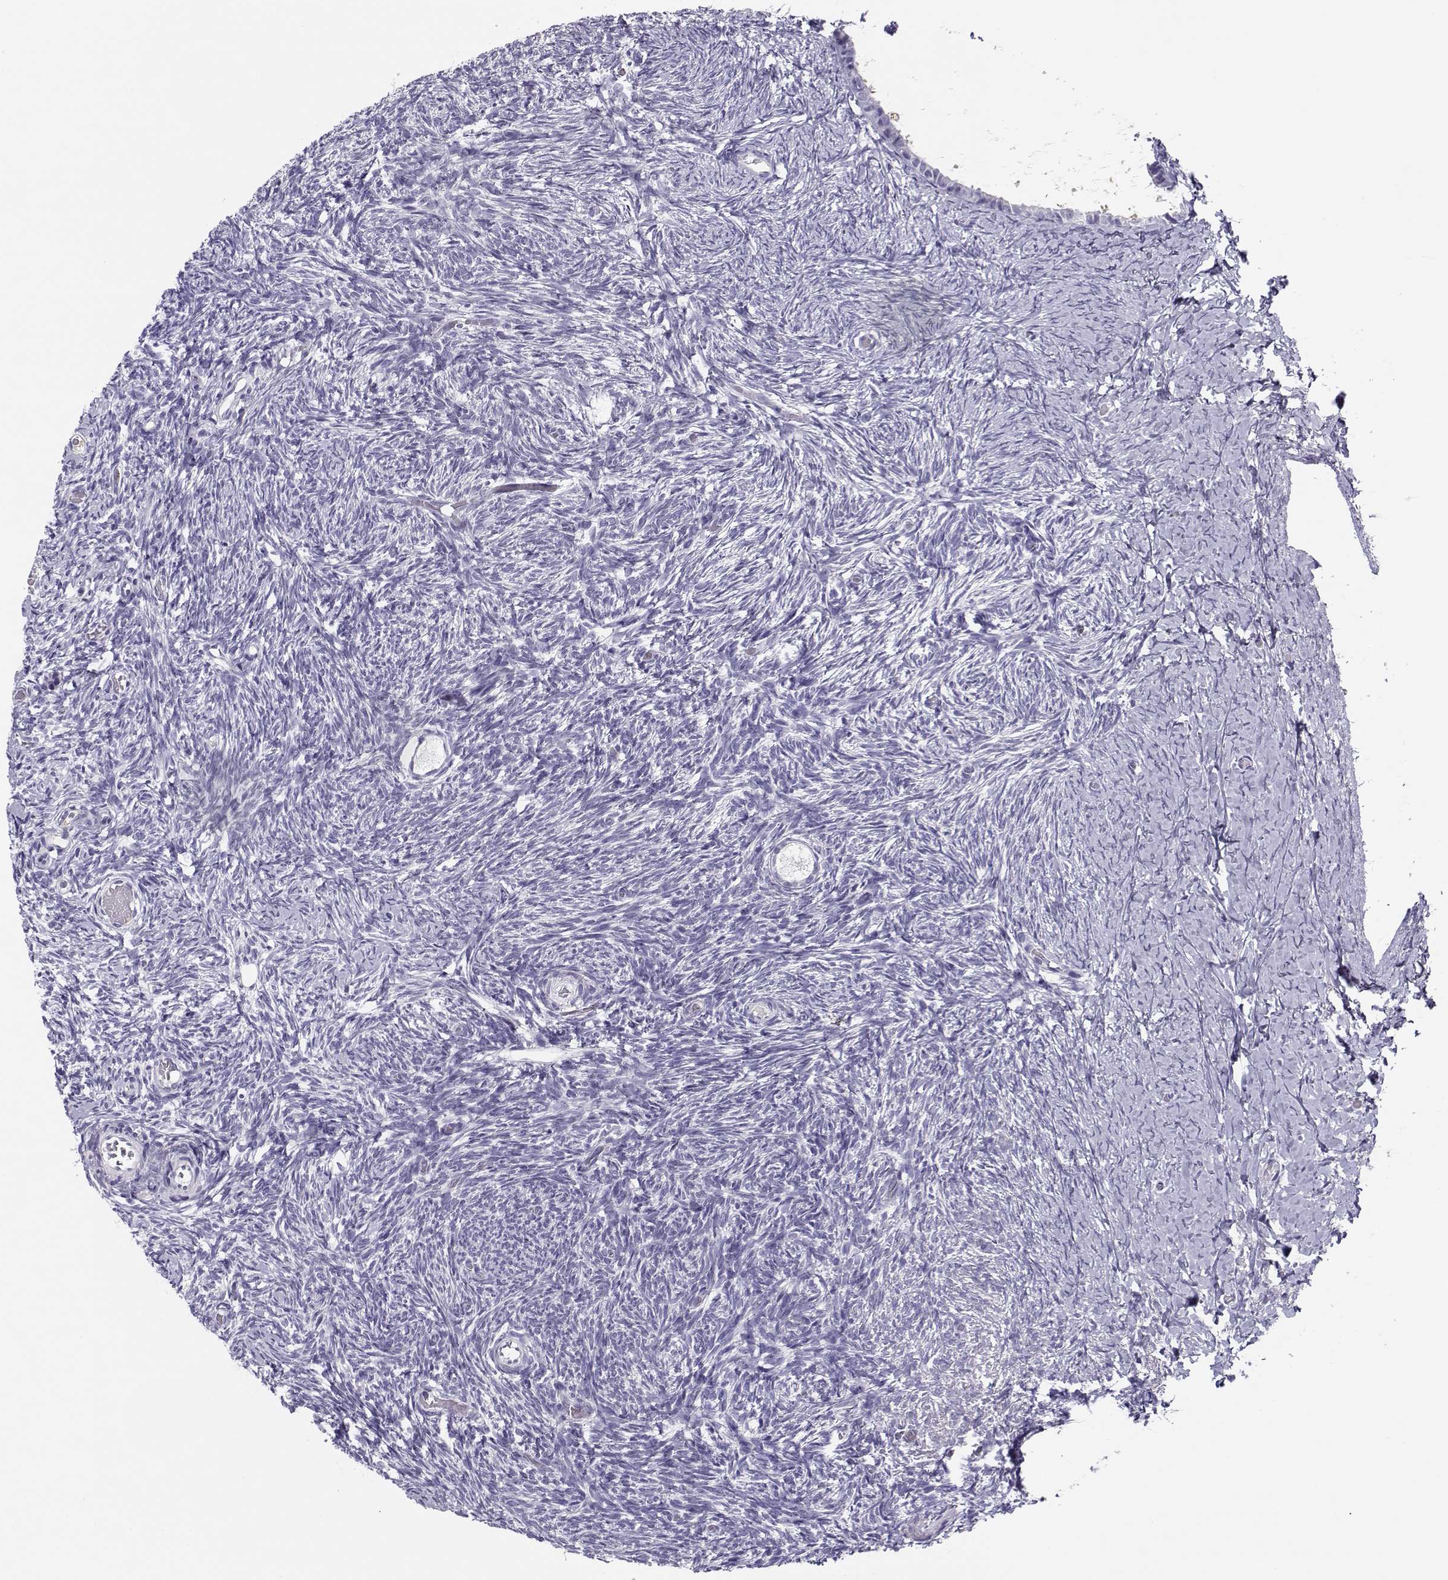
{"staining": {"intensity": "negative", "quantity": "none", "location": "none"}, "tissue": "ovary", "cell_type": "Follicle cells", "image_type": "normal", "snomed": [{"axis": "morphology", "description": "Normal tissue, NOS"}, {"axis": "topography", "description": "Ovary"}], "caption": "DAB (3,3'-diaminobenzidine) immunohistochemical staining of benign ovary displays no significant positivity in follicle cells. (Immunohistochemistry, brightfield microscopy, high magnification).", "gene": "CFAP77", "patient": {"sex": "female", "age": 39}}